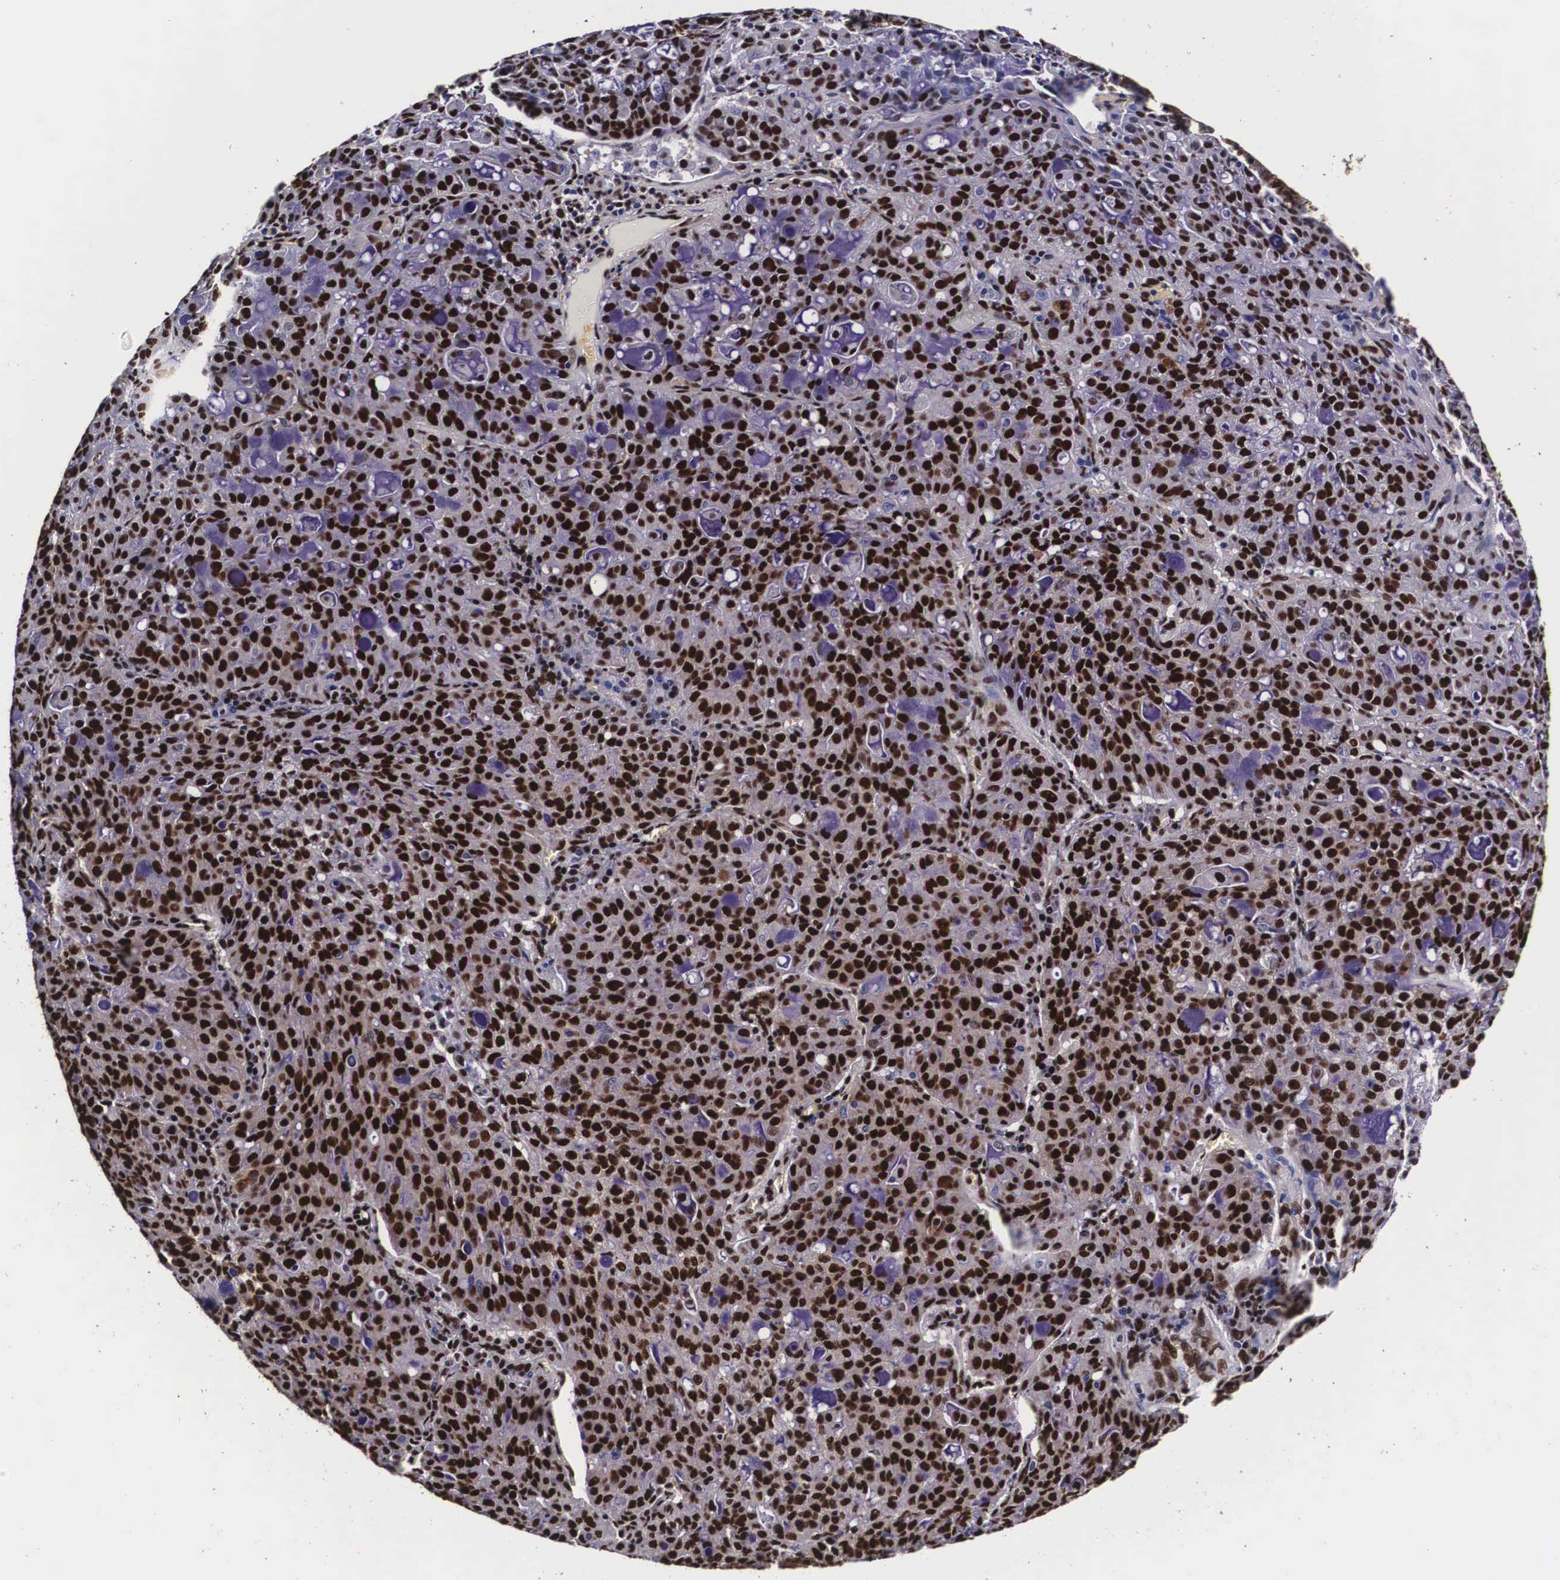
{"staining": {"intensity": "strong", "quantity": ">75%", "location": "nuclear"}, "tissue": "lung cancer", "cell_type": "Tumor cells", "image_type": "cancer", "snomed": [{"axis": "morphology", "description": "Adenocarcinoma, NOS"}, {"axis": "topography", "description": "Lung"}], "caption": "Human lung adenocarcinoma stained with a protein marker displays strong staining in tumor cells.", "gene": "PABPN1", "patient": {"sex": "female", "age": 44}}